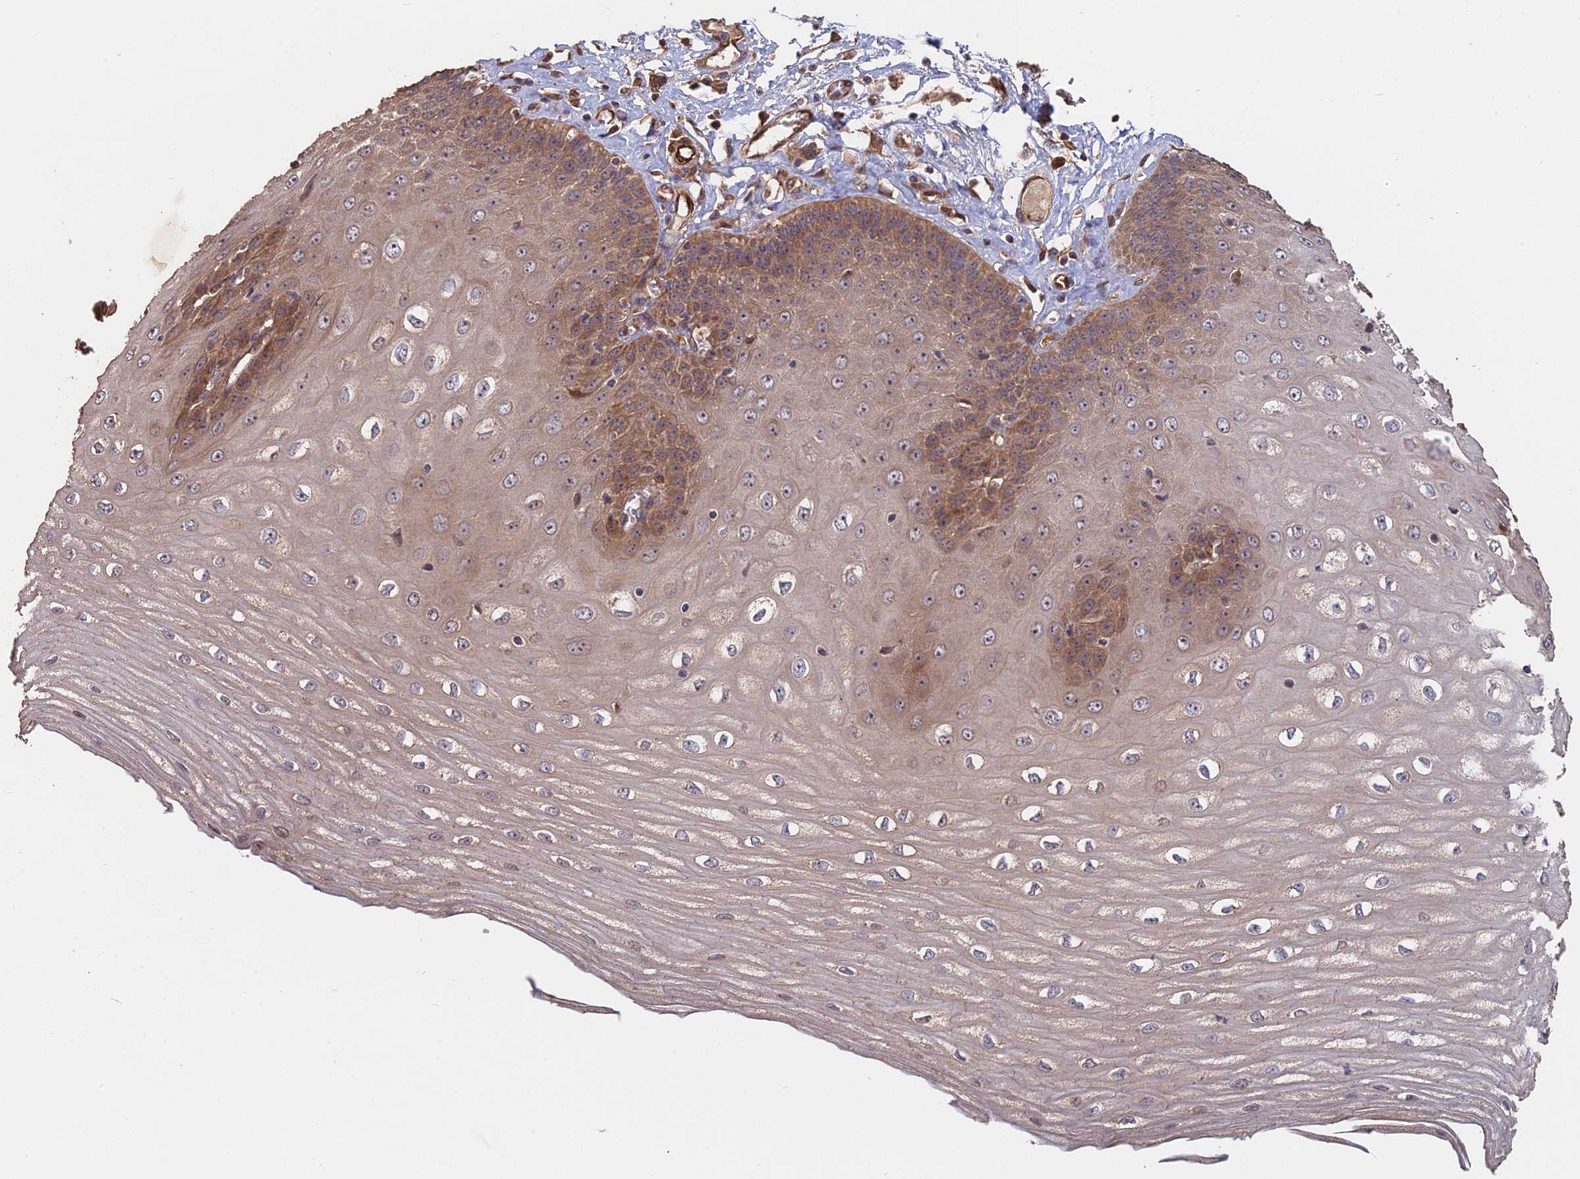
{"staining": {"intensity": "moderate", "quantity": "<25%", "location": "cytoplasmic/membranous"}, "tissue": "esophagus", "cell_type": "Squamous epithelial cells", "image_type": "normal", "snomed": [{"axis": "morphology", "description": "Normal tissue, NOS"}, {"axis": "topography", "description": "Esophagus"}], "caption": "About <25% of squamous epithelial cells in normal esophagus exhibit moderate cytoplasmic/membranous protein expression as visualized by brown immunohistochemical staining.", "gene": "SAC3D1", "patient": {"sex": "male", "age": 60}}